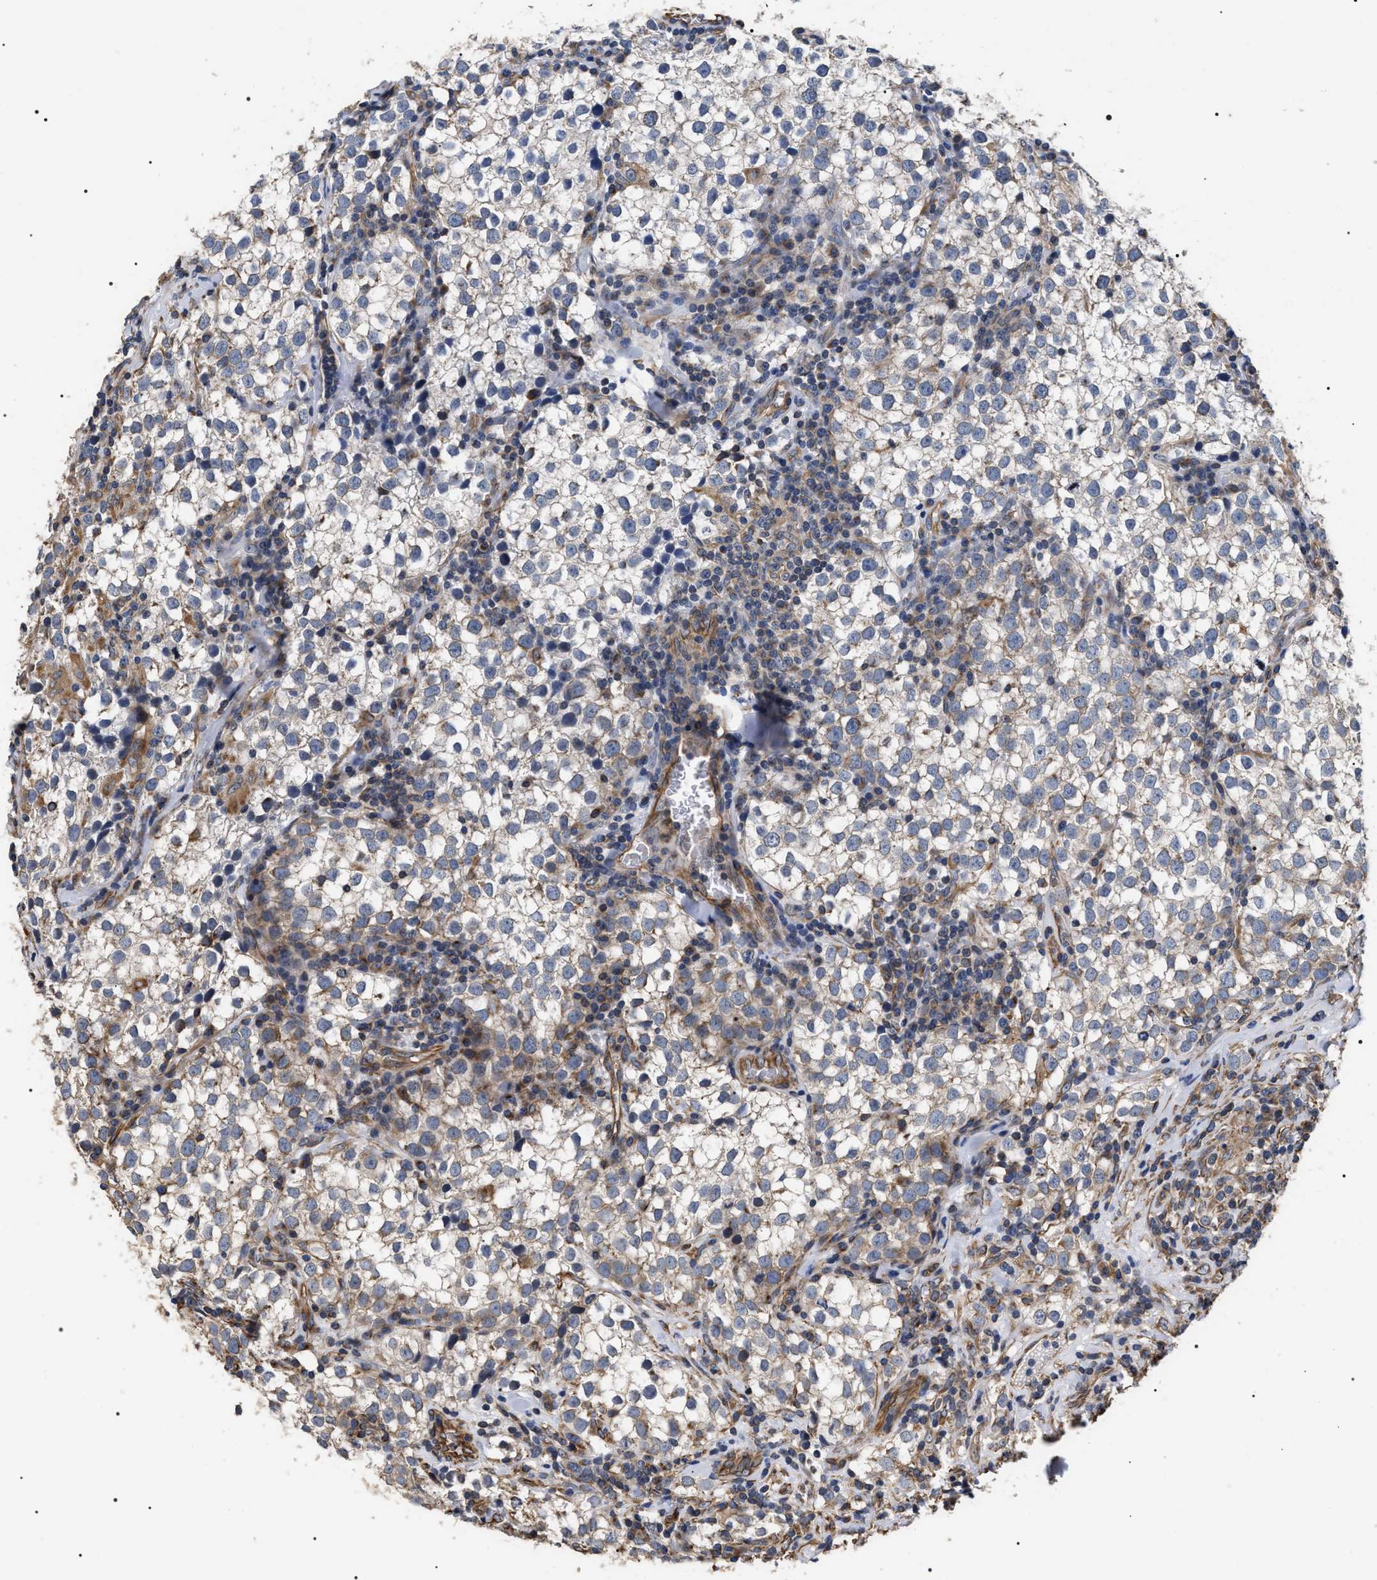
{"staining": {"intensity": "negative", "quantity": "none", "location": "none"}, "tissue": "testis cancer", "cell_type": "Tumor cells", "image_type": "cancer", "snomed": [{"axis": "morphology", "description": "Seminoma, NOS"}, {"axis": "morphology", "description": "Carcinoma, Embryonal, NOS"}, {"axis": "topography", "description": "Testis"}], "caption": "Protein analysis of testis cancer displays no significant expression in tumor cells. Nuclei are stained in blue.", "gene": "TSPAN33", "patient": {"sex": "male", "age": 36}}